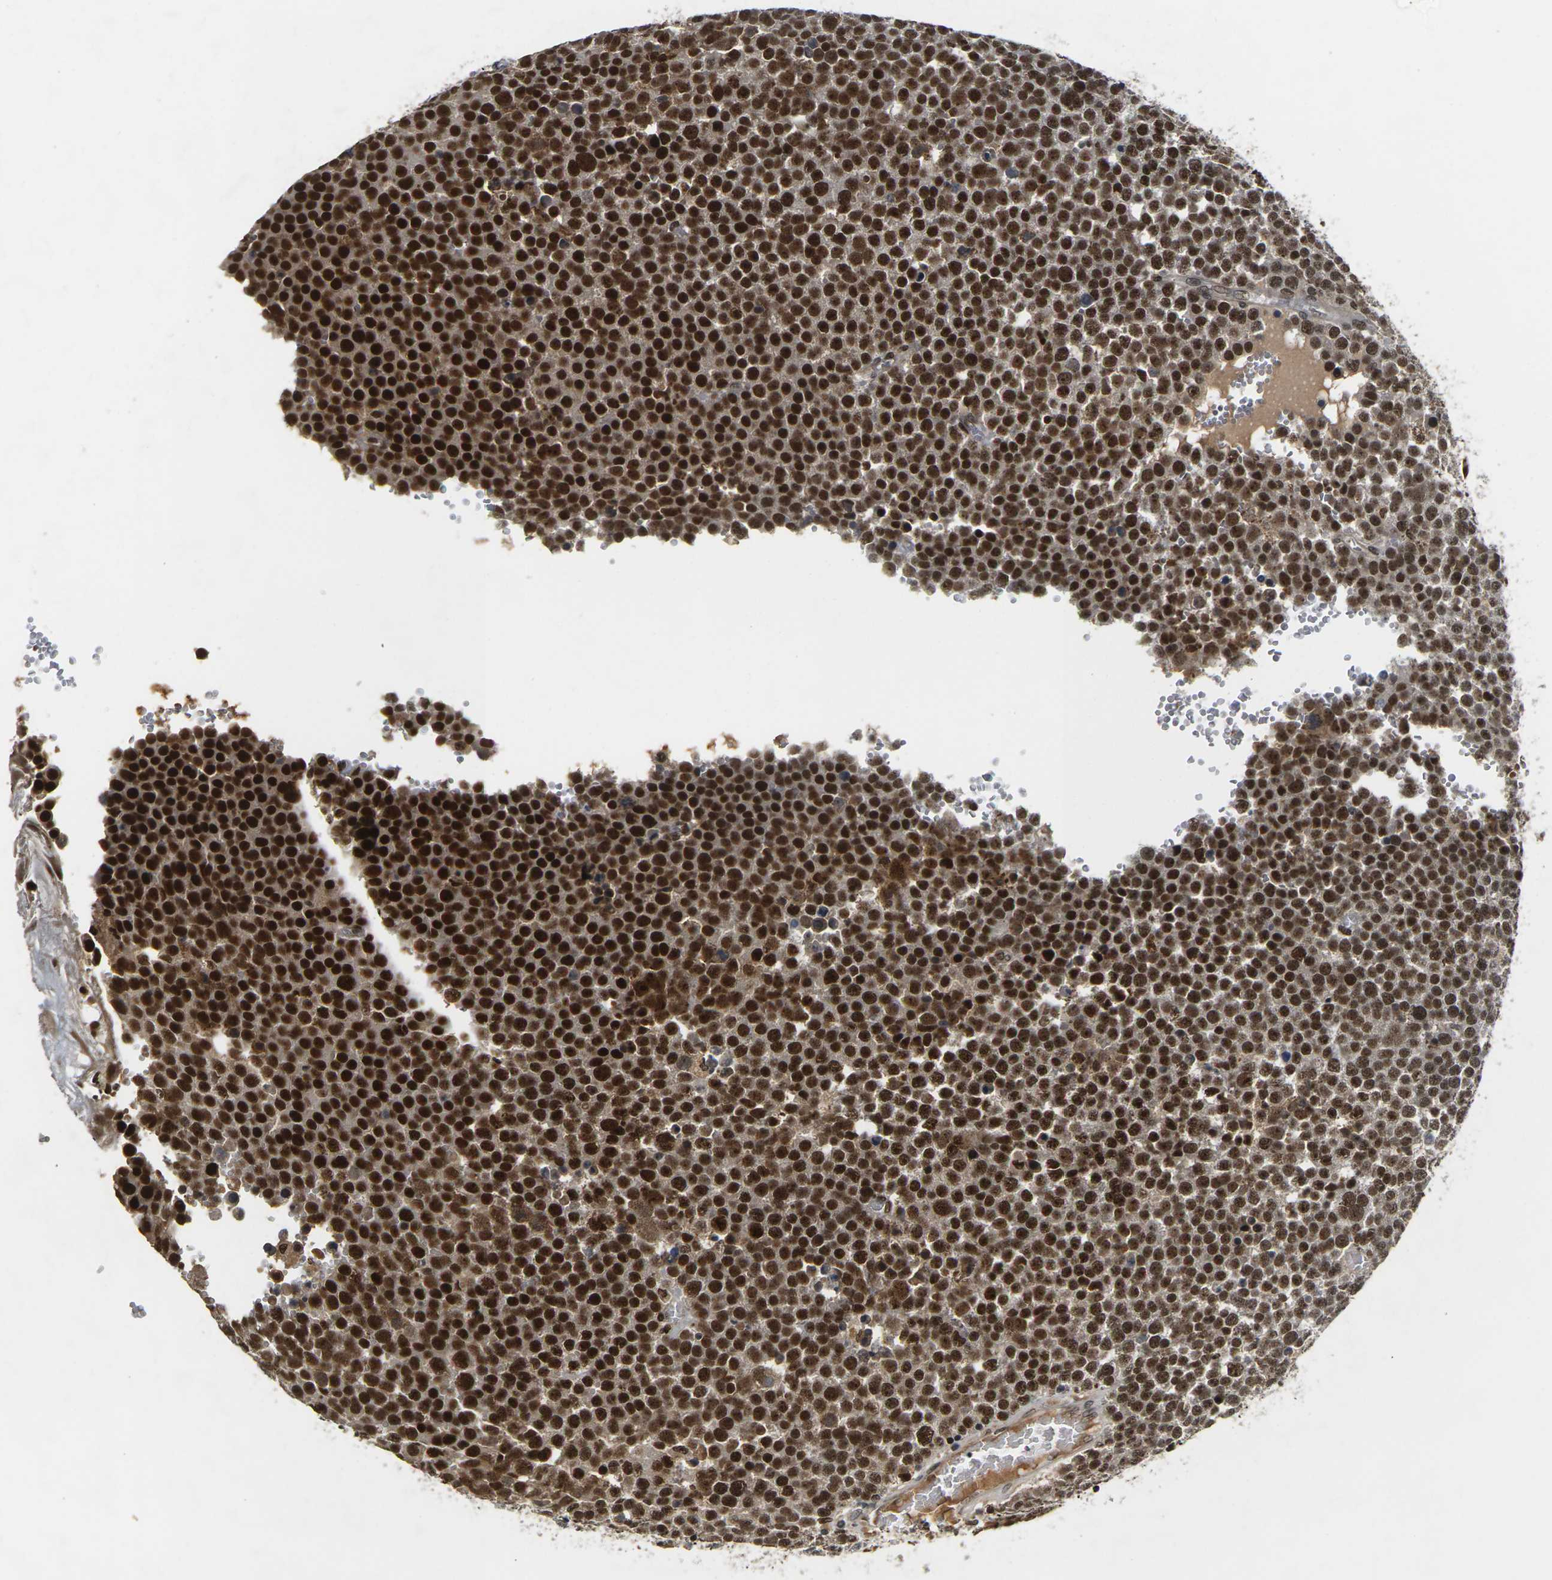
{"staining": {"intensity": "strong", "quantity": ">75%", "location": "cytoplasmic/membranous,nuclear"}, "tissue": "testis cancer", "cell_type": "Tumor cells", "image_type": "cancer", "snomed": [{"axis": "morphology", "description": "Seminoma, NOS"}, {"axis": "topography", "description": "Testis"}], "caption": "Brown immunohistochemical staining in seminoma (testis) demonstrates strong cytoplasmic/membranous and nuclear expression in about >75% of tumor cells.", "gene": "NELFA", "patient": {"sex": "male", "age": 71}}